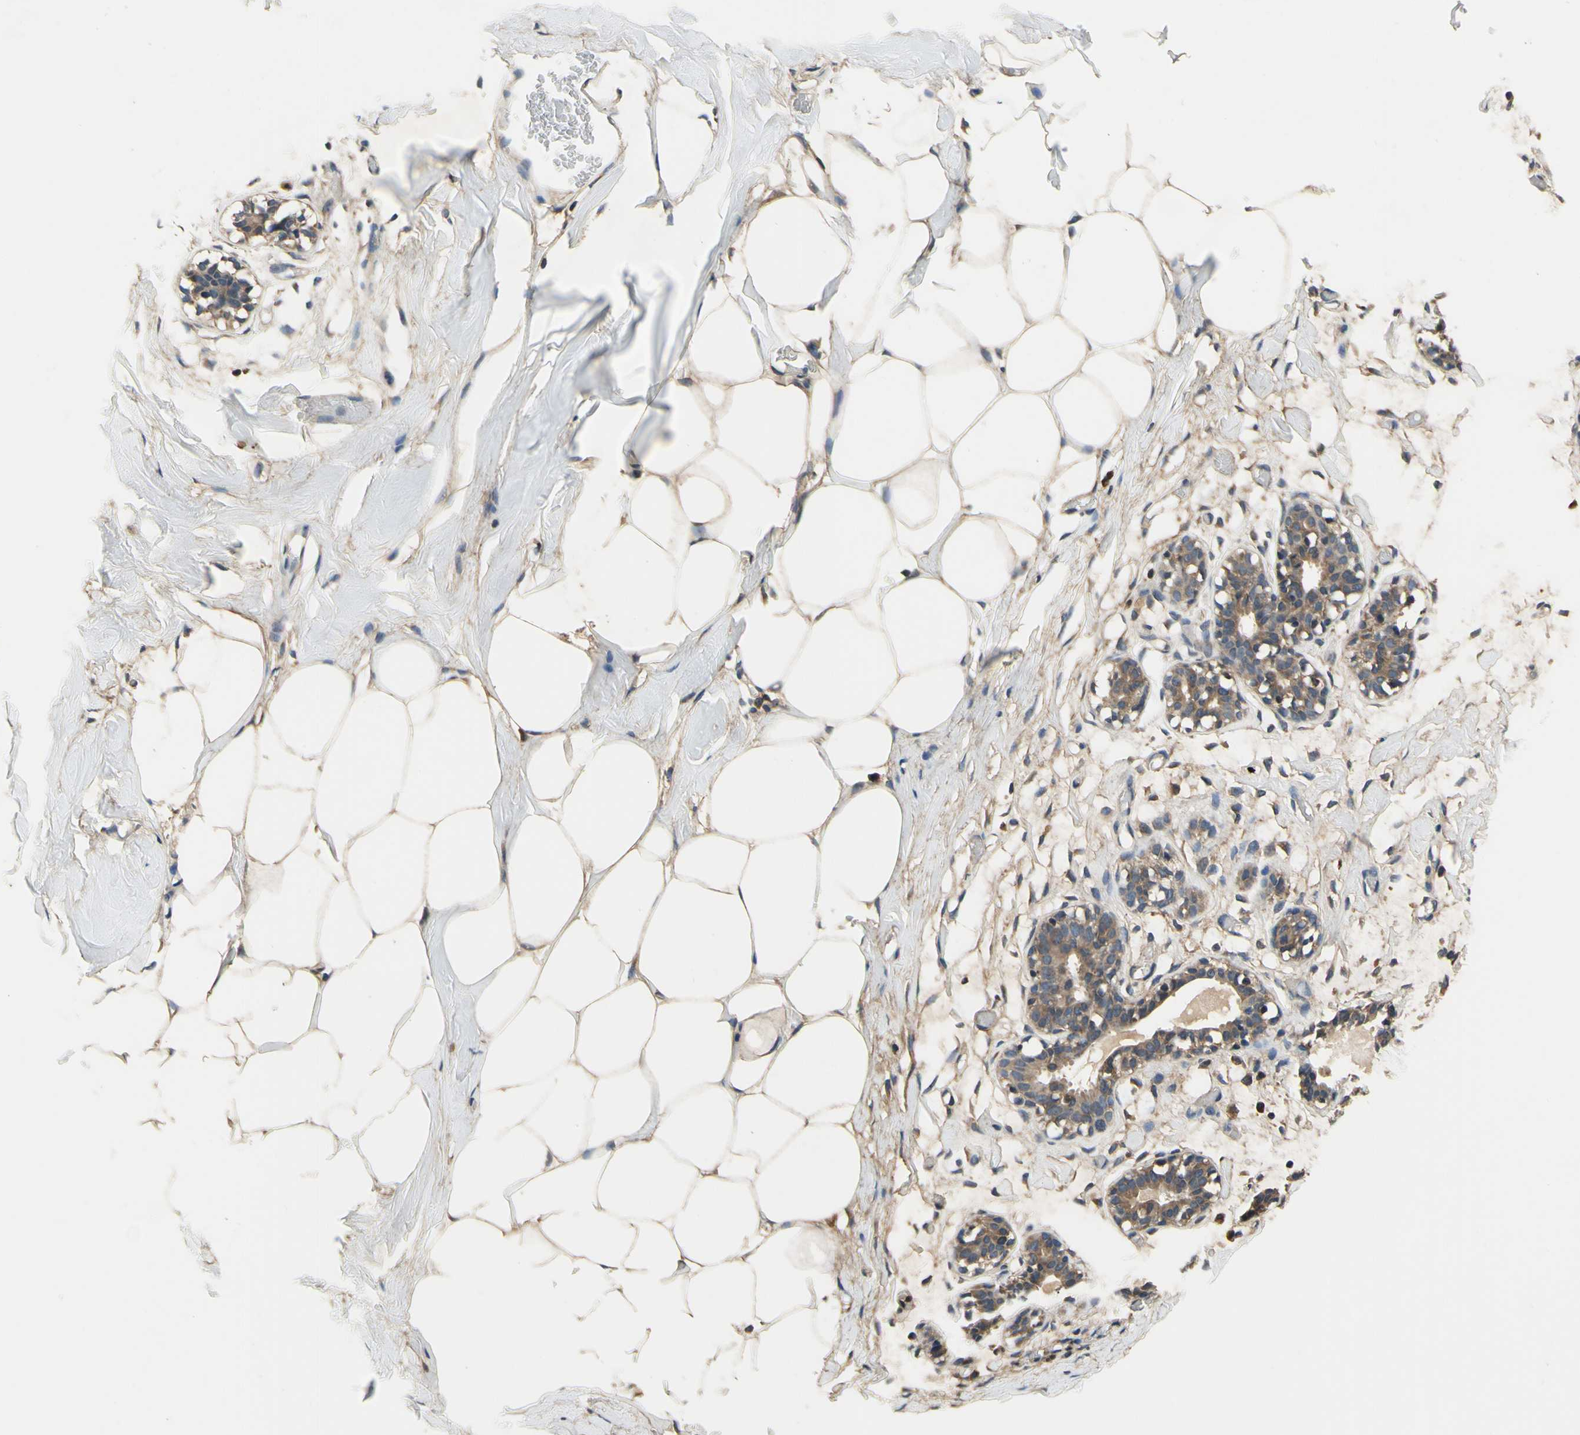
{"staining": {"intensity": "moderate", "quantity": "25%-75%", "location": "cytoplasmic/membranous"}, "tissue": "adipose tissue", "cell_type": "Adipocytes", "image_type": "normal", "snomed": [{"axis": "morphology", "description": "Normal tissue, NOS"}, {"axis": "topography", "description": "Breast"}, {"axis": "topography", "description": "Adipose tissue"}], "caption": "High-power microscopy captured an immunohistochemistry image of benign adipose tissue, revealing moderate cytoplasmic/membranous expression in about 25%-75% of adipocytes. Nuclei are stained in blue.", "gene": "PLA2G4A", "patient": {"sex": "female", "age": 25}}